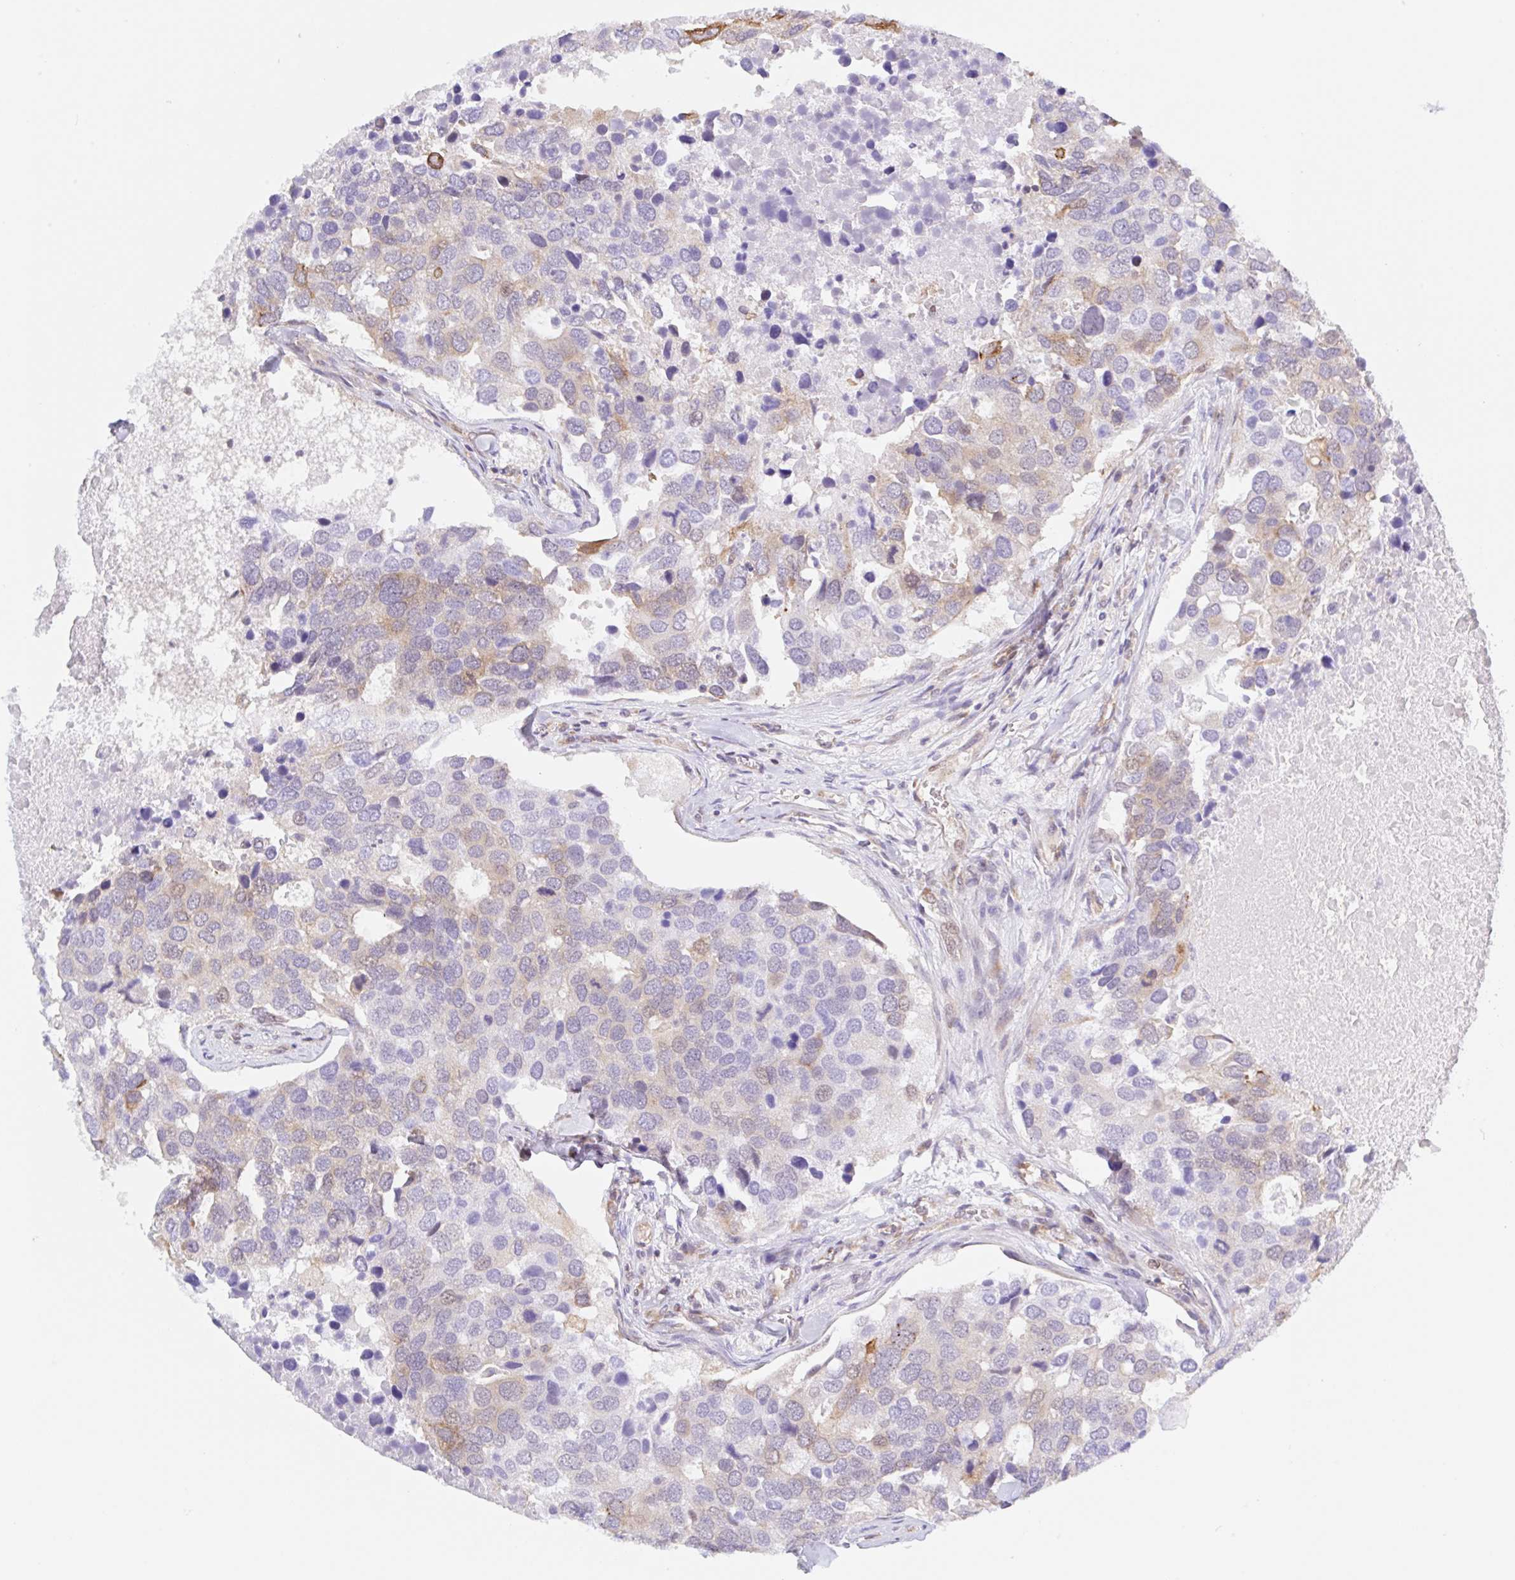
{"staining": {"intensity": "moderate", "quantity": "<25%", "location": "cytoplasmic/membranous"}, "tissue": "breast cancer", "cell_type": "Tumor cells", "image_type": "cancer", "snomed": [{"axis": "morphology", "description": "Duct carcinoma"}, {"axis": "topography", "description": "Breast"}], "caption": "The micrograph reveals a brown stain indicating the presence of a protein in the cytoplasmic/membranous of tumor cells in invasive ductal carcinoma (breast).", "gene": "TBPL2", "patient": {"sex": "female", "age": 83}}